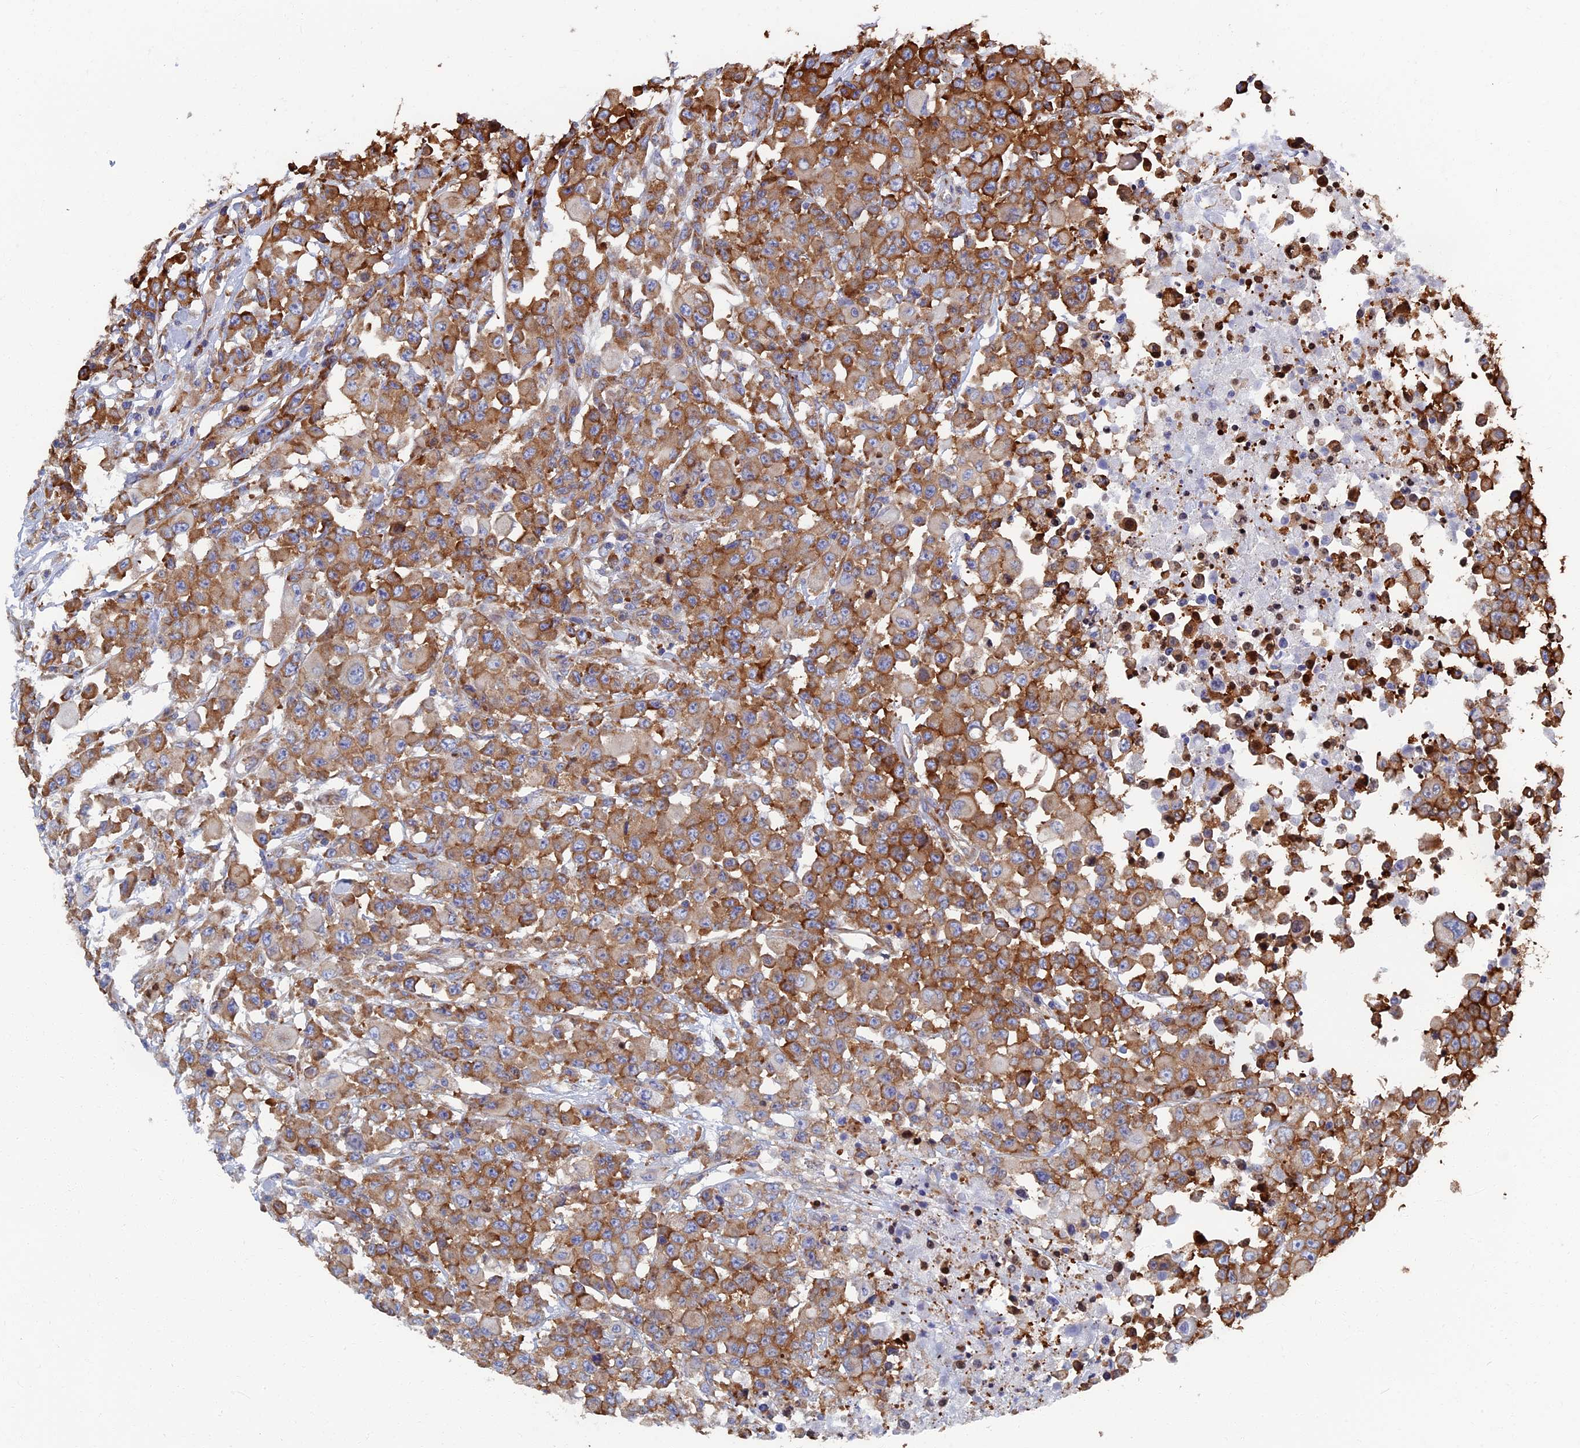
{"staining": {"intensity": "moderate", "quantity": ">75%", "location": "cytoplasmic/membranous"}, "tissue": "colorectal cancer", "cell_type": "Tumor cells", "image_type": "cancer", "snomed": [{"axis": "morphology", "description": "Adenocarcinoma, NOS"}, {"axis": "topography", "description": "Colon"}], "caption": "Immunohistochemistry image of human colorectal cancer stained for a protein (brown), which displays medium levels of moderate cytoplasmic/membranous positivity in approximately >75% of tumor cells.", "gene": "YBX1", "patient": {"sex": "male", "age": 51}}